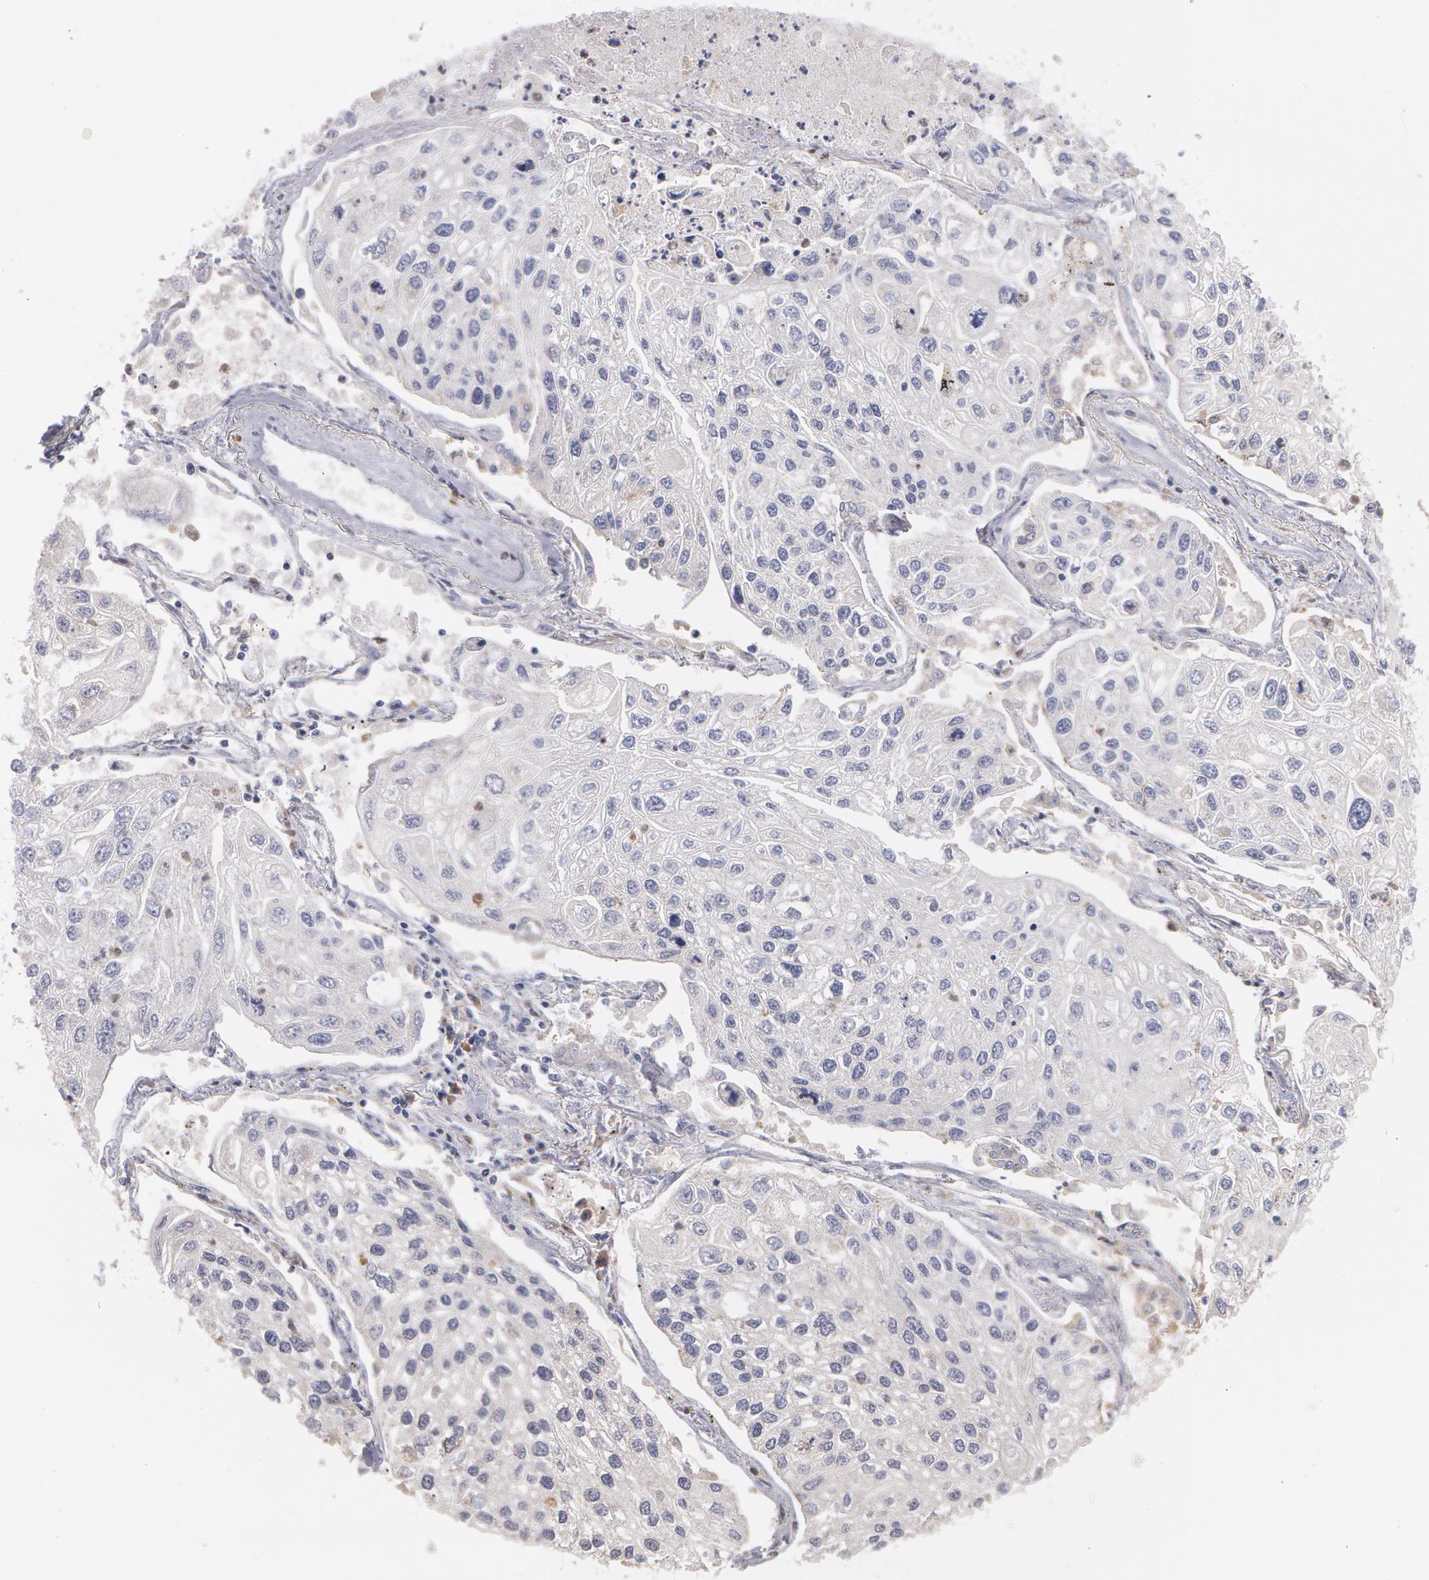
{"staining": {"intensity": "negative", "quantity": "none", "location": "none"}, "tissue": "lung cancer", "cell_type": "Tumor cells", "image_type": "cancer", "snomed": [{"axis": "morphology", "description": "Squamous cell carcinoma, NOS"}, {"axis": "topography", "description": "Lung"}], "caption": "Tumor cells are negative for brown protein staining in lung squamous cell carcinoma.", "gene": "SYK", "patient": {"sex": "male", "age": 75}}